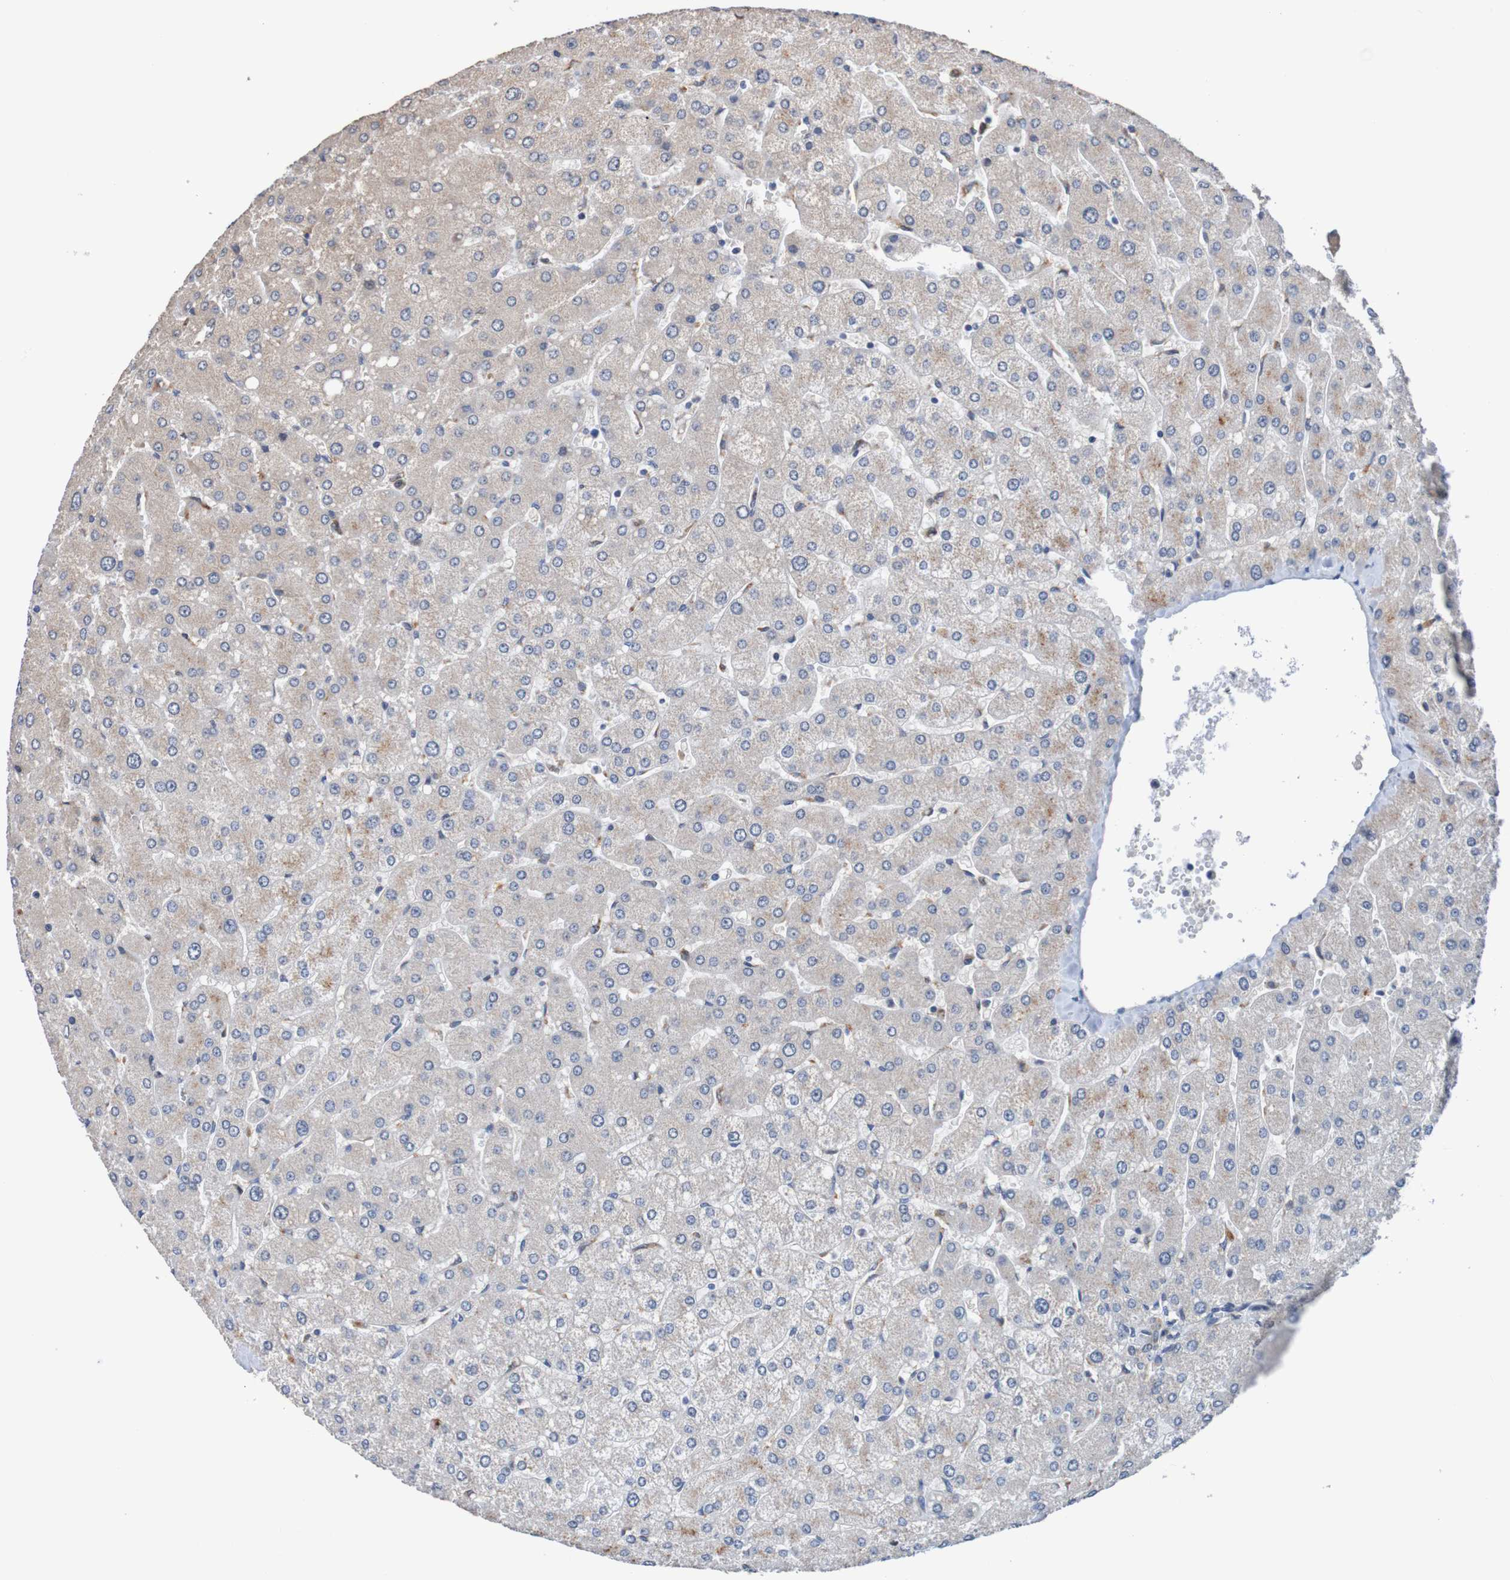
{"staining": {"intensity": "negative", "quantity": "none", "location": "none"}, "tissue": "liver", "cell_type": "Cholangiocytes", "image_type": "normal", "snomed": [{"axis": "morphology", "description": "Normal tissue, NOS"}, {"axis": "topography", "description": "Liver"}], "caption": "DAB immunohistochemical staining of normal liver exhibits no significant positivity in cholangiocytes. Nuclei are stained in blue.", "gene": "FIBP", "patient": {"sex": "male", "age": 55}}